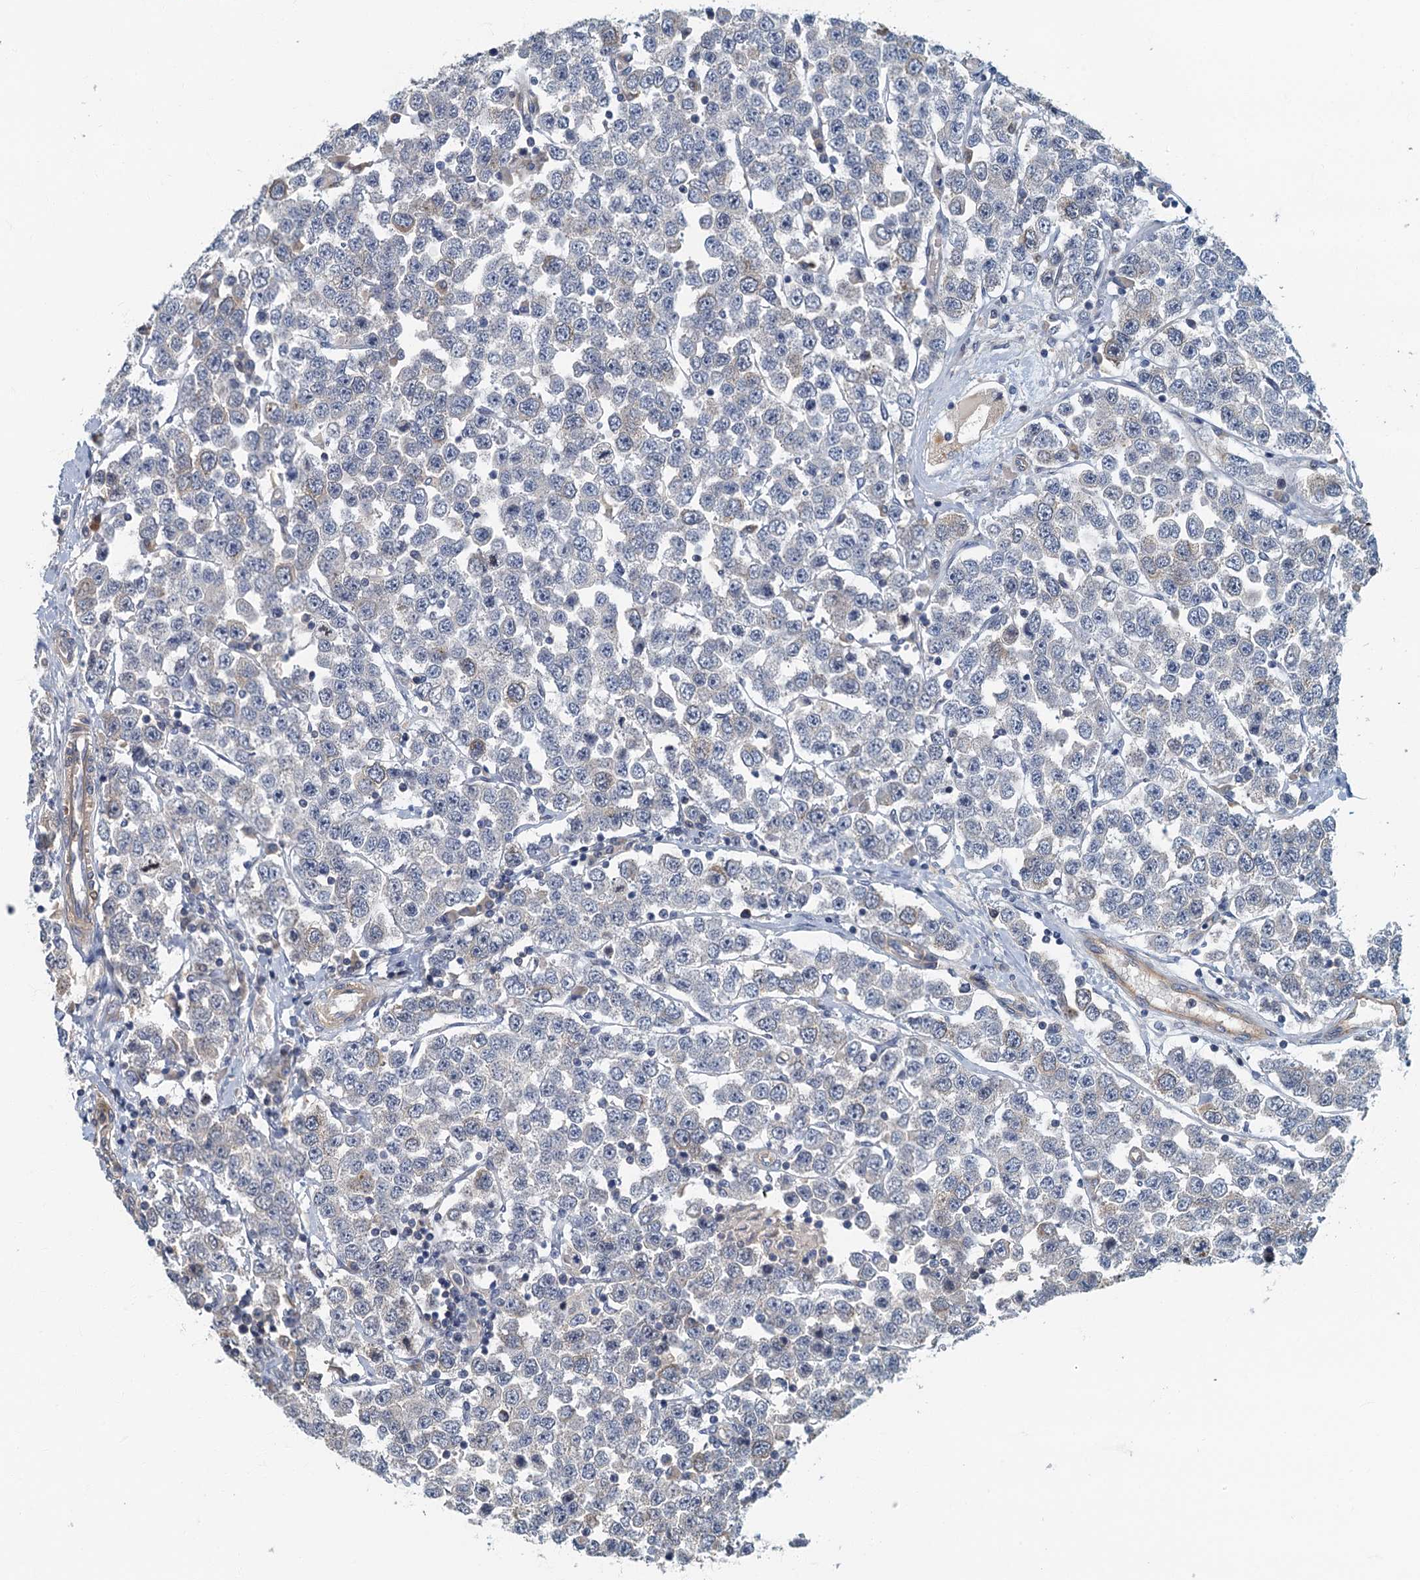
{"staining": {"intensity": "negative", "quantity": "none", "location": "none"}, "tissue": "testis cancer", "cell_type": "Tumor cells", "image_type": "cancer", "snomed": [{"axis": "morphology", "description": "Seminoma, NOS"}, {"axis": "topography", "description": "Testis"}], "caption": "There is no significant staining in tumor cells of testis cancer (seminoma). Brightfield microscopy of immunohistochemistry stained with DAB (3,3'-diaminobenzidine) (brown) and hematoxylin (blue), captured at high magnification.", "gene": "CKAP2L", "patient": {"sex": "male", "age": 28}}